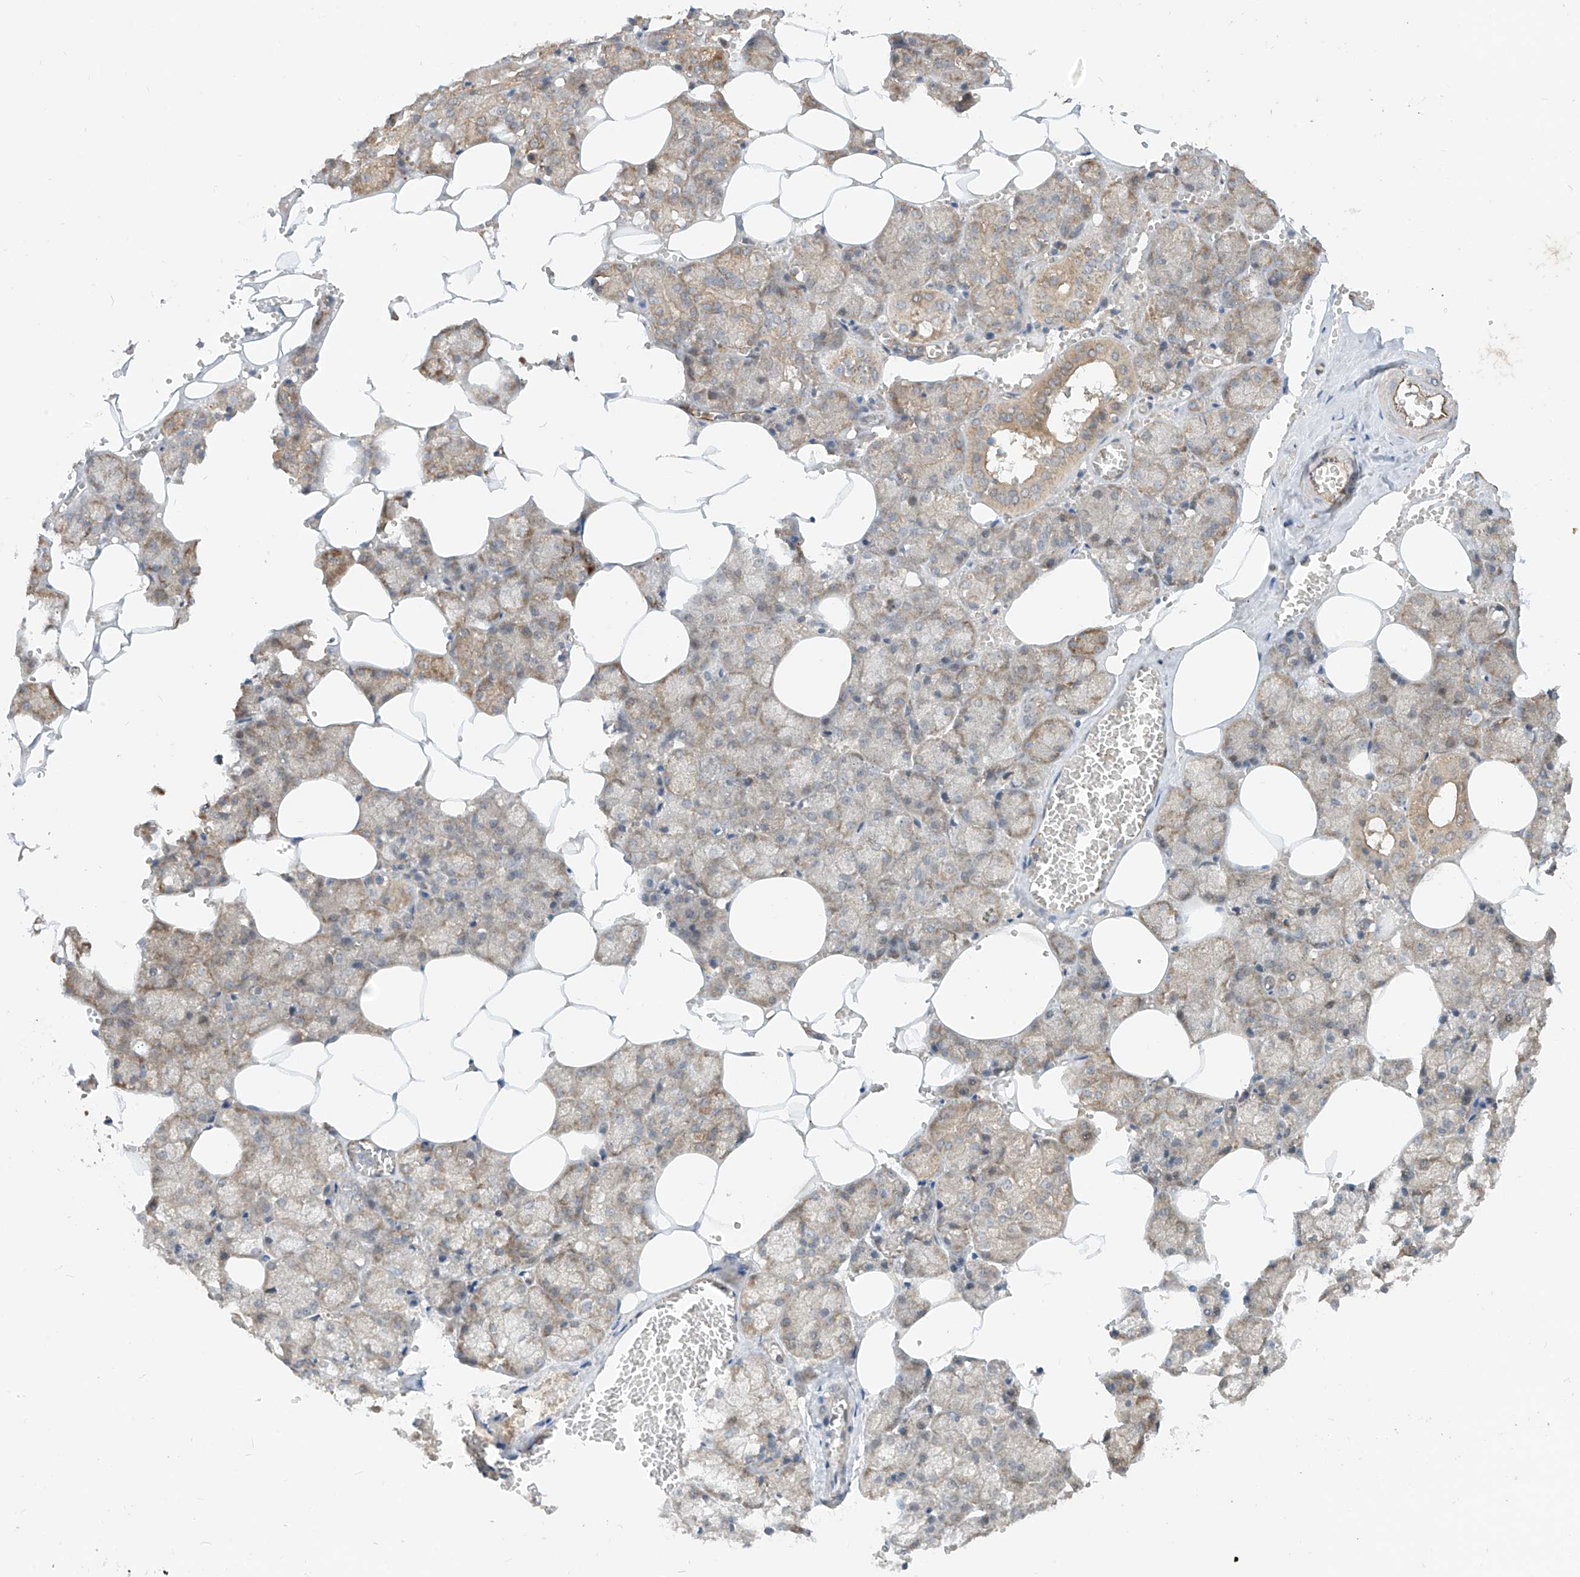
{"staining": {"intensity": "moderate", "quantity": "25%-75%", "location": "cytoplasmic/membranous"}, "tissue": "salivary gland", "cell_type": "Glandular cells", "image_type": "normal", "snomed": [{"axis": "morphology", "description": "Normal tissue, NOS"}, {"axis": "topography", "description": "Salivary gland"}], "caption": "The histopathology image shows staining of normal salivary gland, revealing moderate cytoplasmic/membranous protein positivity (brown color) within glandular cells.", "gene": "MTUS2", "patient": {"sex": "male", "age": 62}}